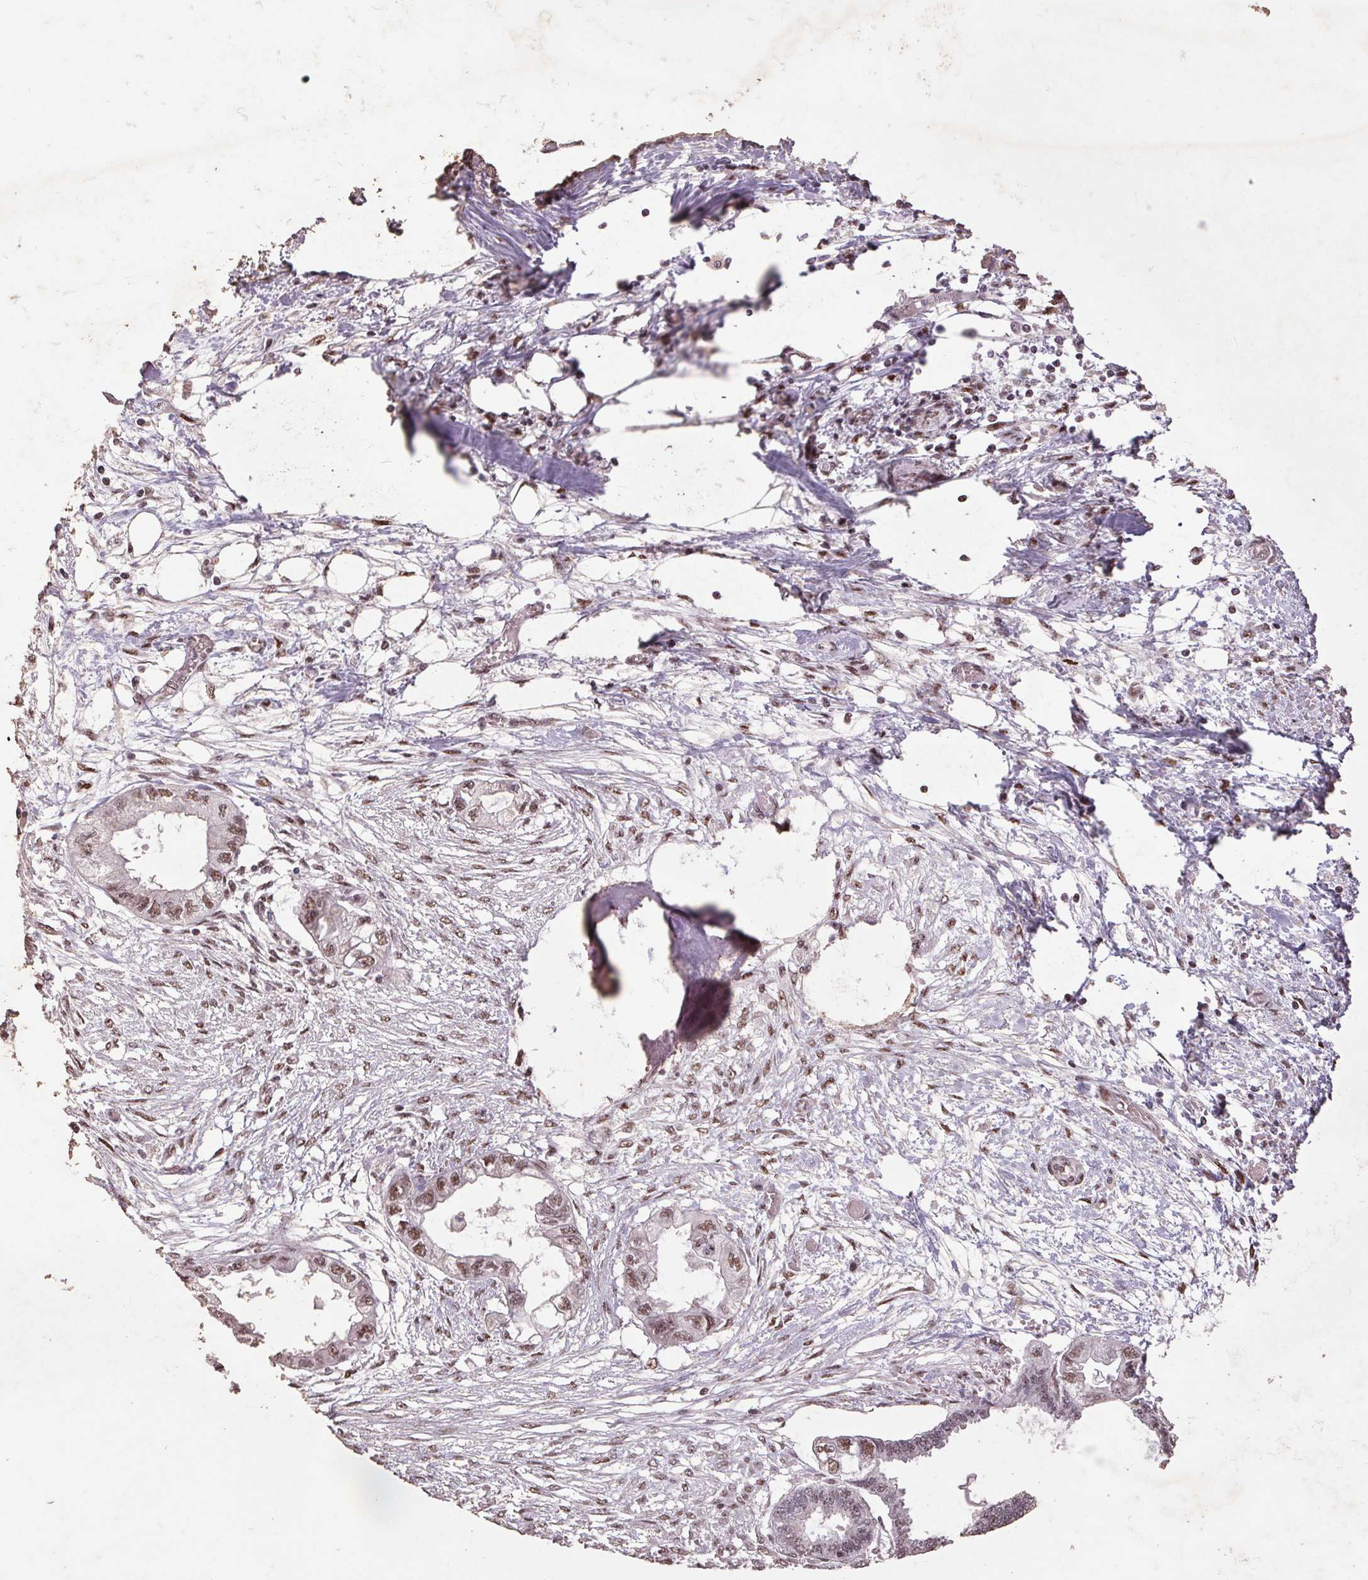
{"staining": {"intensity": "moderate", "quantity": ">75%", "location": "nuclear"}, "tissue": "endometrial cancer", "cell_type": "Tumor cells", "image_type": "cancer", "snomed": [{"axis": "morphology", "description": "Adenocarcinoma, NOS"}, {"axis": "morphology", "description": "Adenocarcinoma, metastatic, NOS"}, {"axis": "topography", "description": "Adipose tissue"}, {"axis": "topography", "description": "Endometrium"}], "caption": "Tumor cells display medium levels of moderate nuclear staining in approximately >75% of cells in human endometrial cancer.", "gene": "LDLRAD4", "patient": {"sex": "female", "age": 67}}